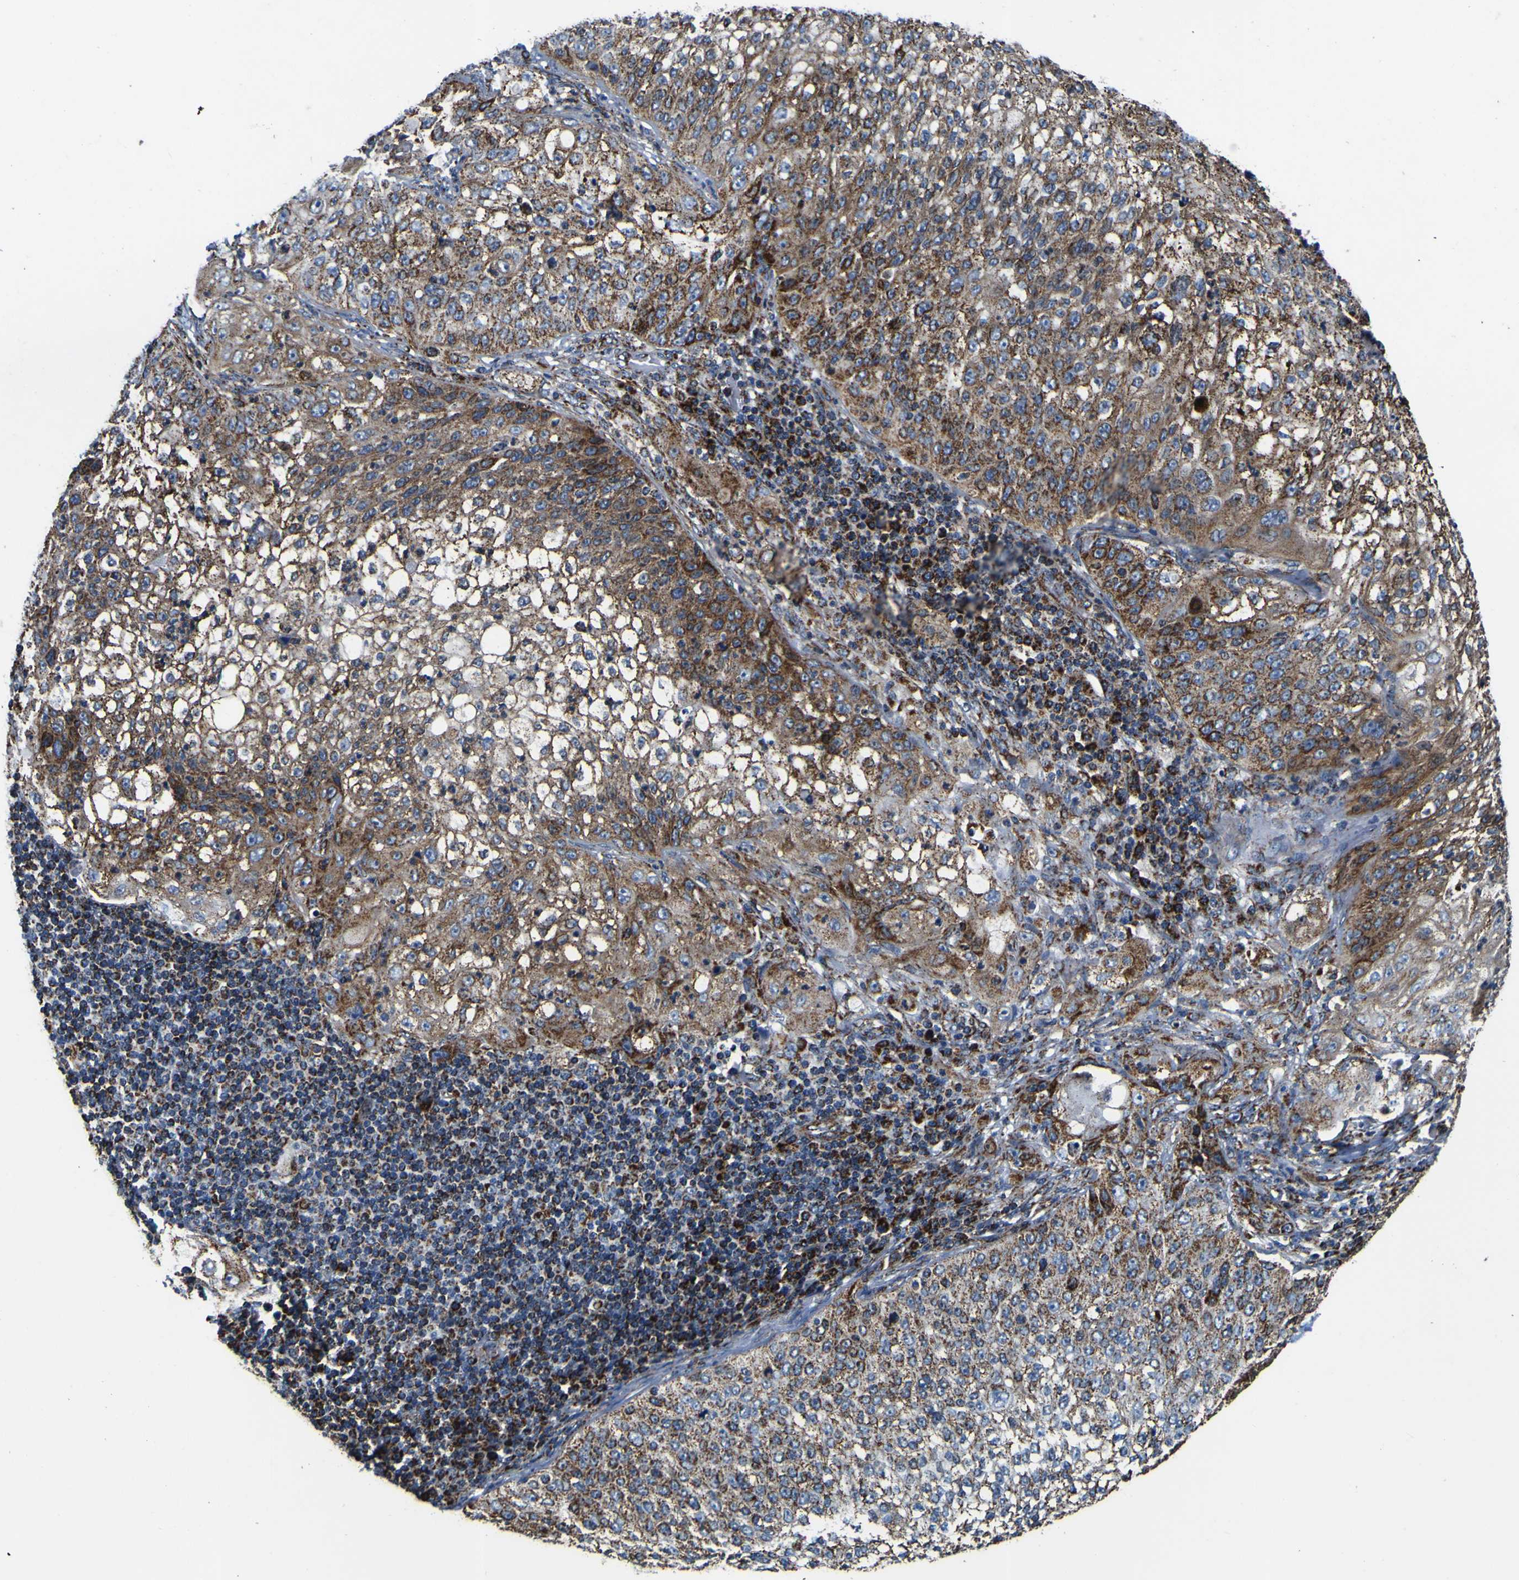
{"staining": {"intensity": "moderate", "quantity": ">75%", "location": "cytoplasmic/membranous"}, "tissue": "lung cancer", "cell_type": "Tumor cells", "image_type": "cancer", "snomed": [{"axis": "morphology", "description": "Inflammation, NOS"}, {"axis": "morphology", "description": "Squamous cell carcinoma, NOS"}, {"axis": "topography", "description": "Lymph node"}, {"axis": "topography", "description": "Soft tissue"}, {"axis": "topography", "description": "Lung"}], "caption": "An image of human lung cancer (squamous cell carcinoma) stained for a protein reveals moderate cytoplasmic/membranous brown staining in tumor cells. (DAB (3,3'-diaminobenzidine) = brown stain, brightfield microscopy at high magnification).", "gene": "PTRH2", "patient": {"sex": "male", "age": 66}}